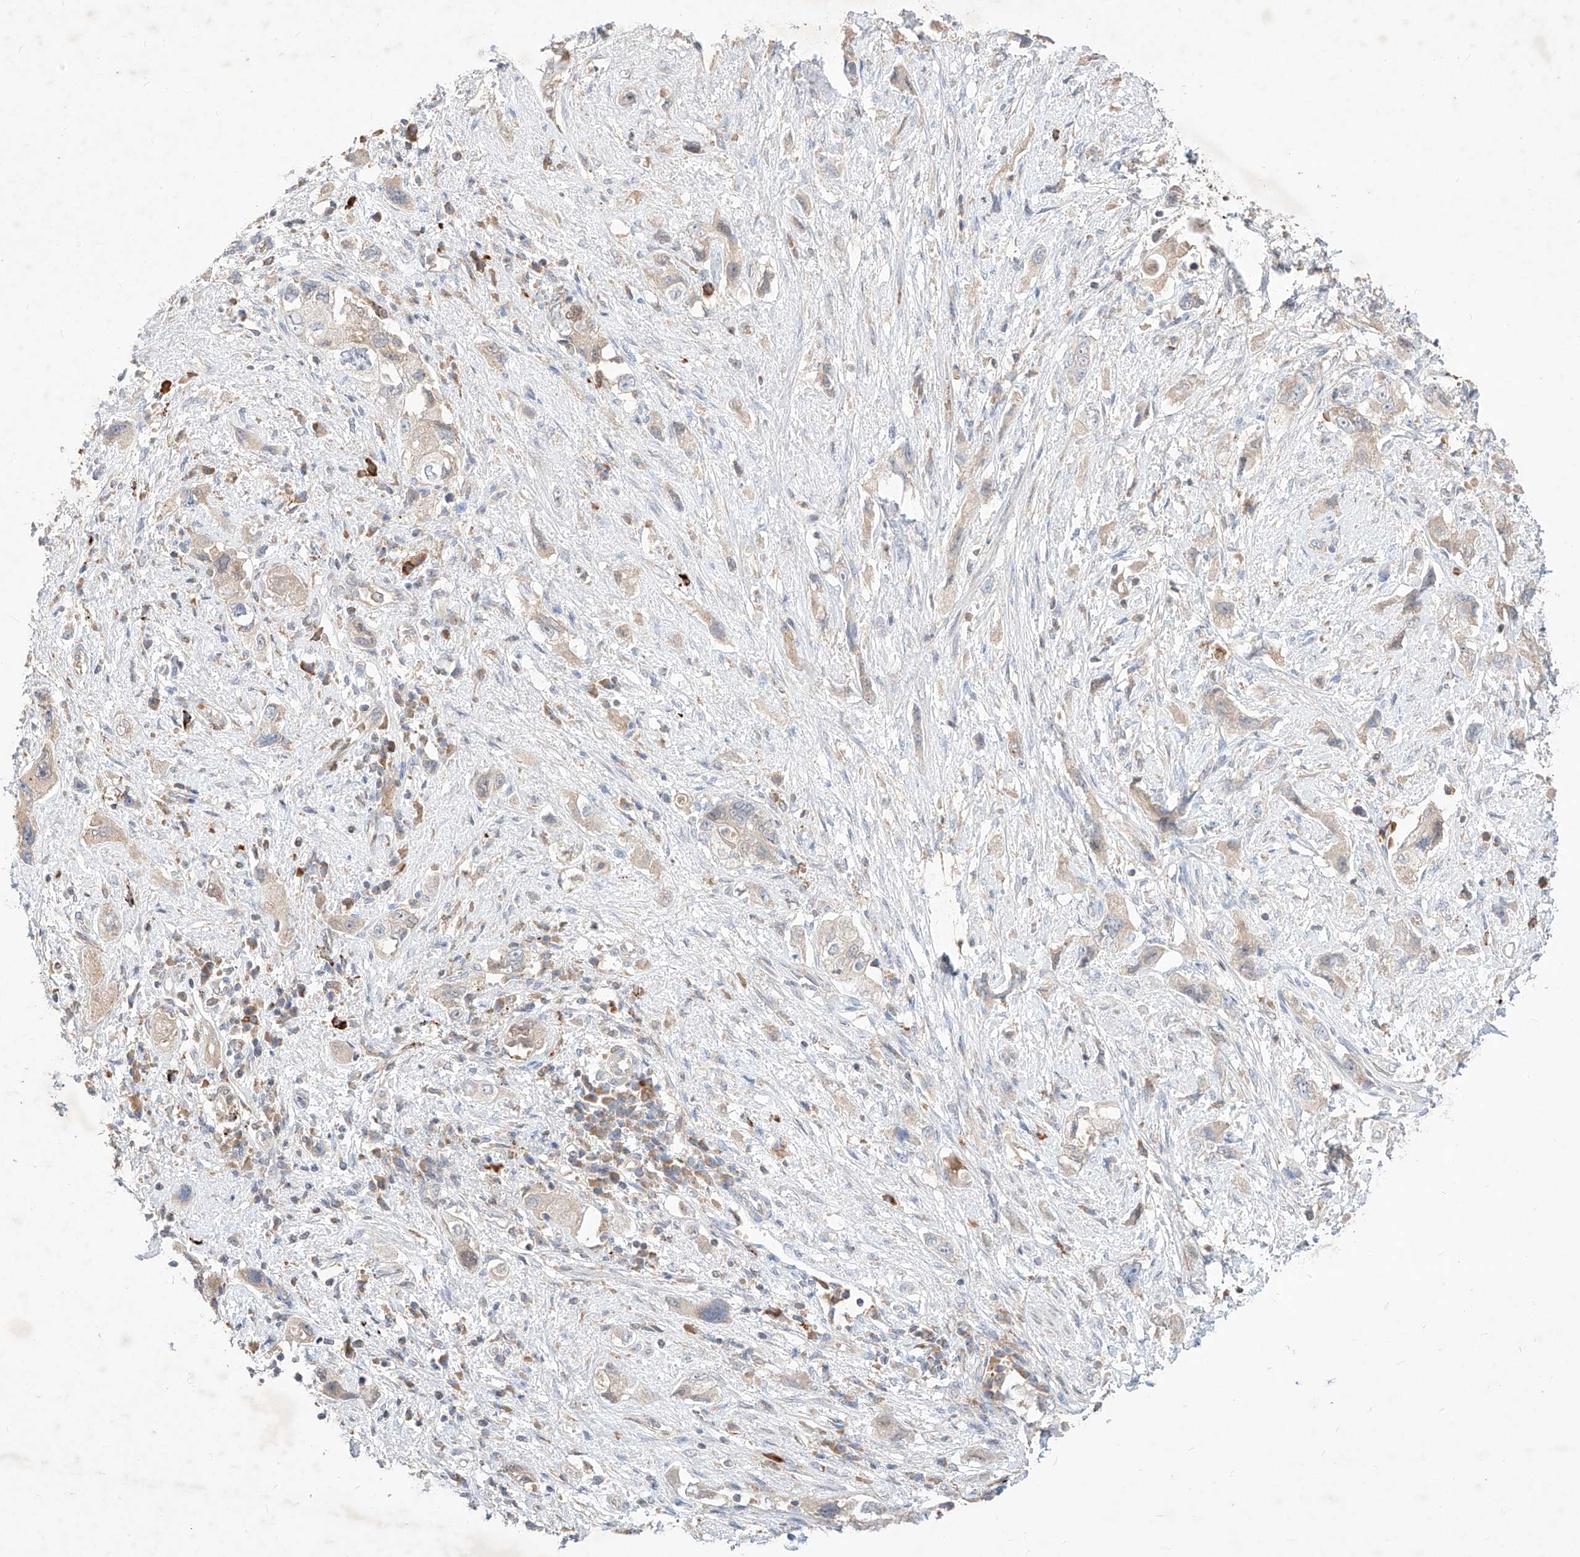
{"staining": {"intensity": "weak", "quantity": "<25%", "location": "cytoplasmic/membranous"}, "tissue": "pancreatic cancer", "cell_type": "Tumor cells", "image_type": "cancer", "snomed": [{"axis": "morphology", "description": "Adenocarcinoma, NOS"}, {"axis": "topography", "description": "Pancreas"}], "caption": "A high-resolution photomicrograph shows IHC staining of pancreatic adenocarcinoma, which displays no significant staining in tumor cells. (Immunohistochemistry, brightfield microscopy, high magnification).", "gene": "TSNAX", "patient": {"sex": "female", "age": 73}}